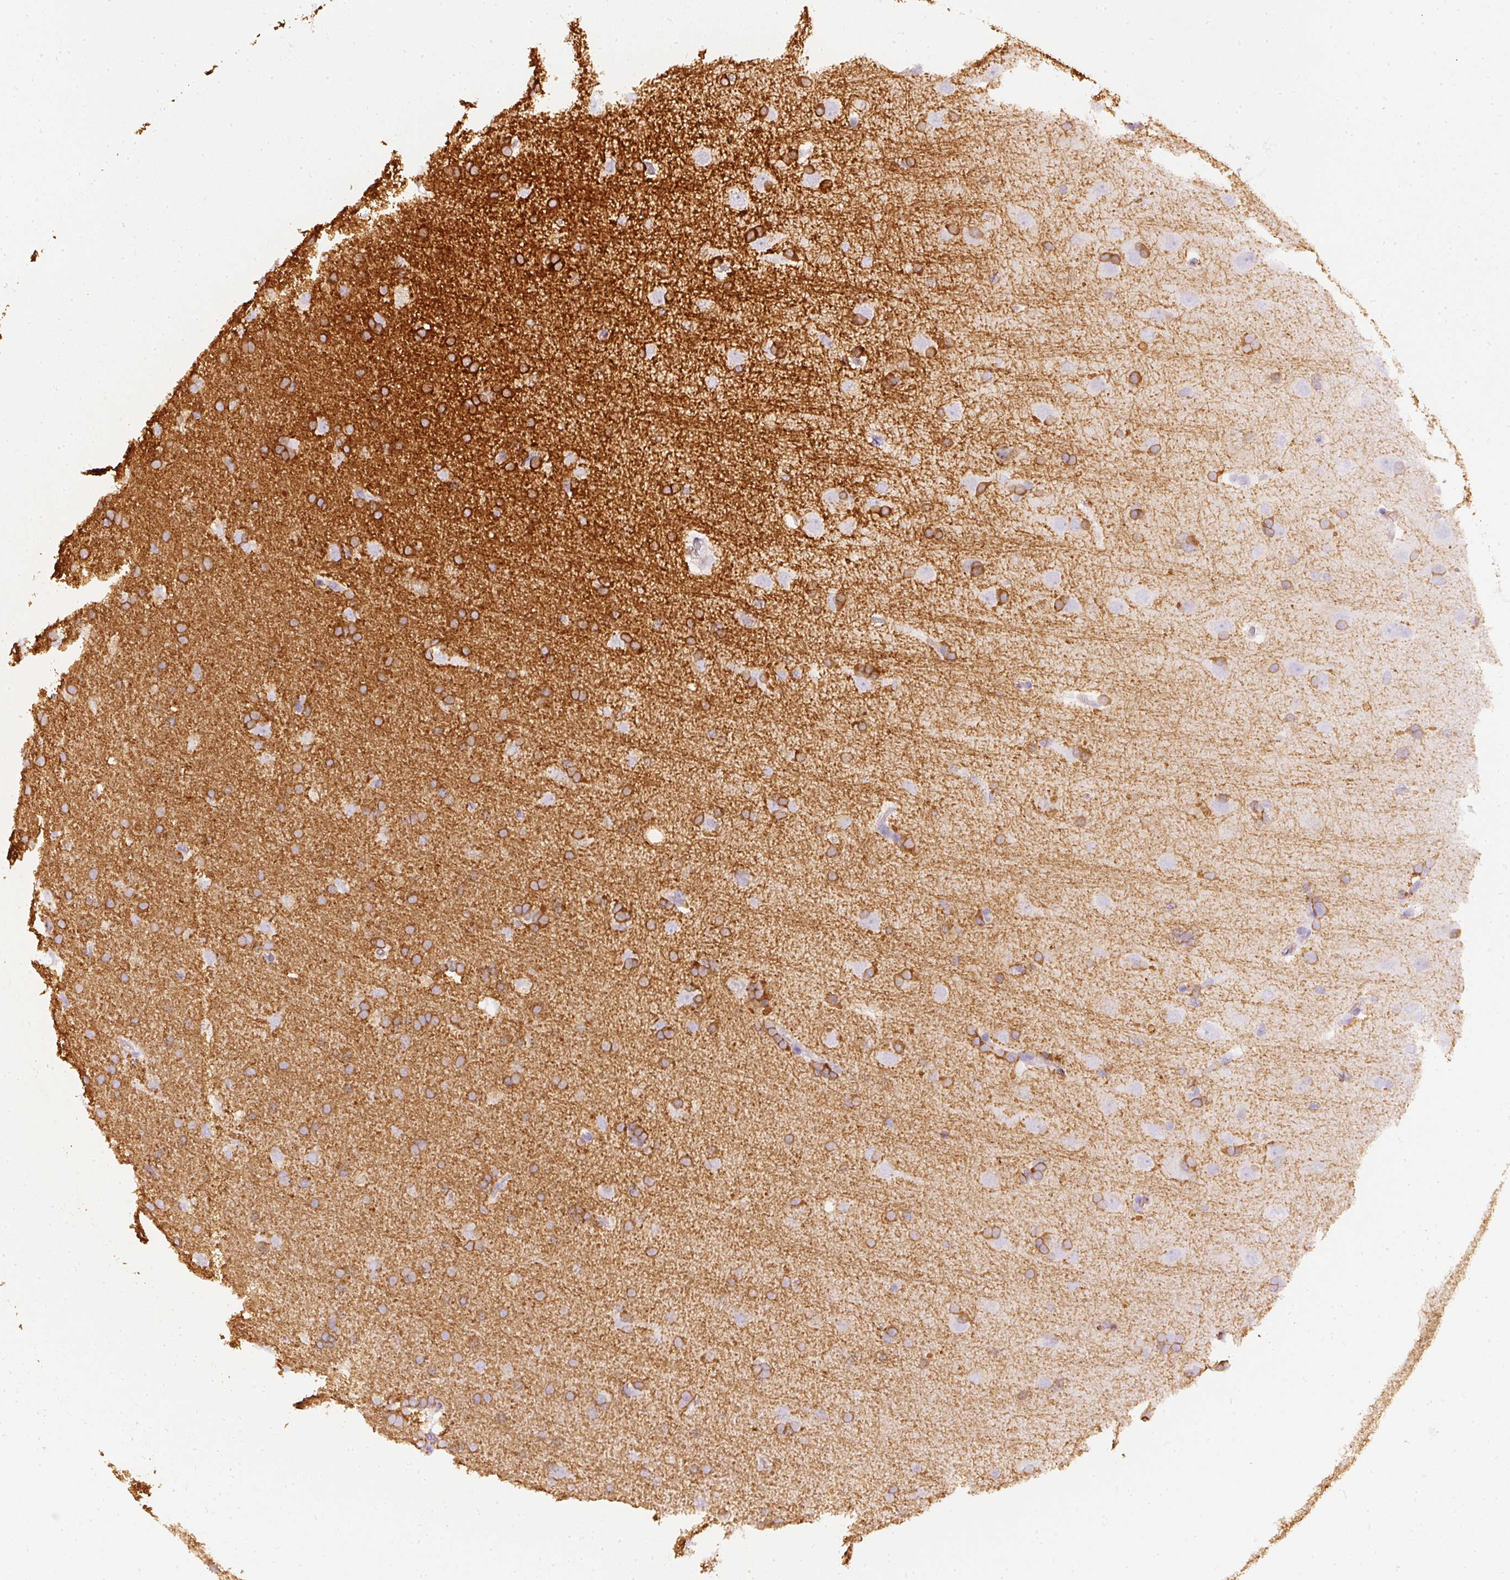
{"staining": {"intensity": "strong", "quantity": ">75%", "location": "cytoplasmic/membranous"}, "tissue": "glioma", "cell_type": "Tumor cells", "image_type": "cancer", "snomed": [{"axis": "morphology", "description": "Glioma, malignant, High grade"}, {"axis": "topography", "description": "Brain"}], "caption": "Immunohistochemical staining of glioma reveals high levels of strong cytoplasmic/membranous expression in about >75% of tumor cells. (DAB IHC, brown staining for protein, blue staining for nuclei).", "gene": "CNP", "patient": {"sex": "male", "age": 56}}